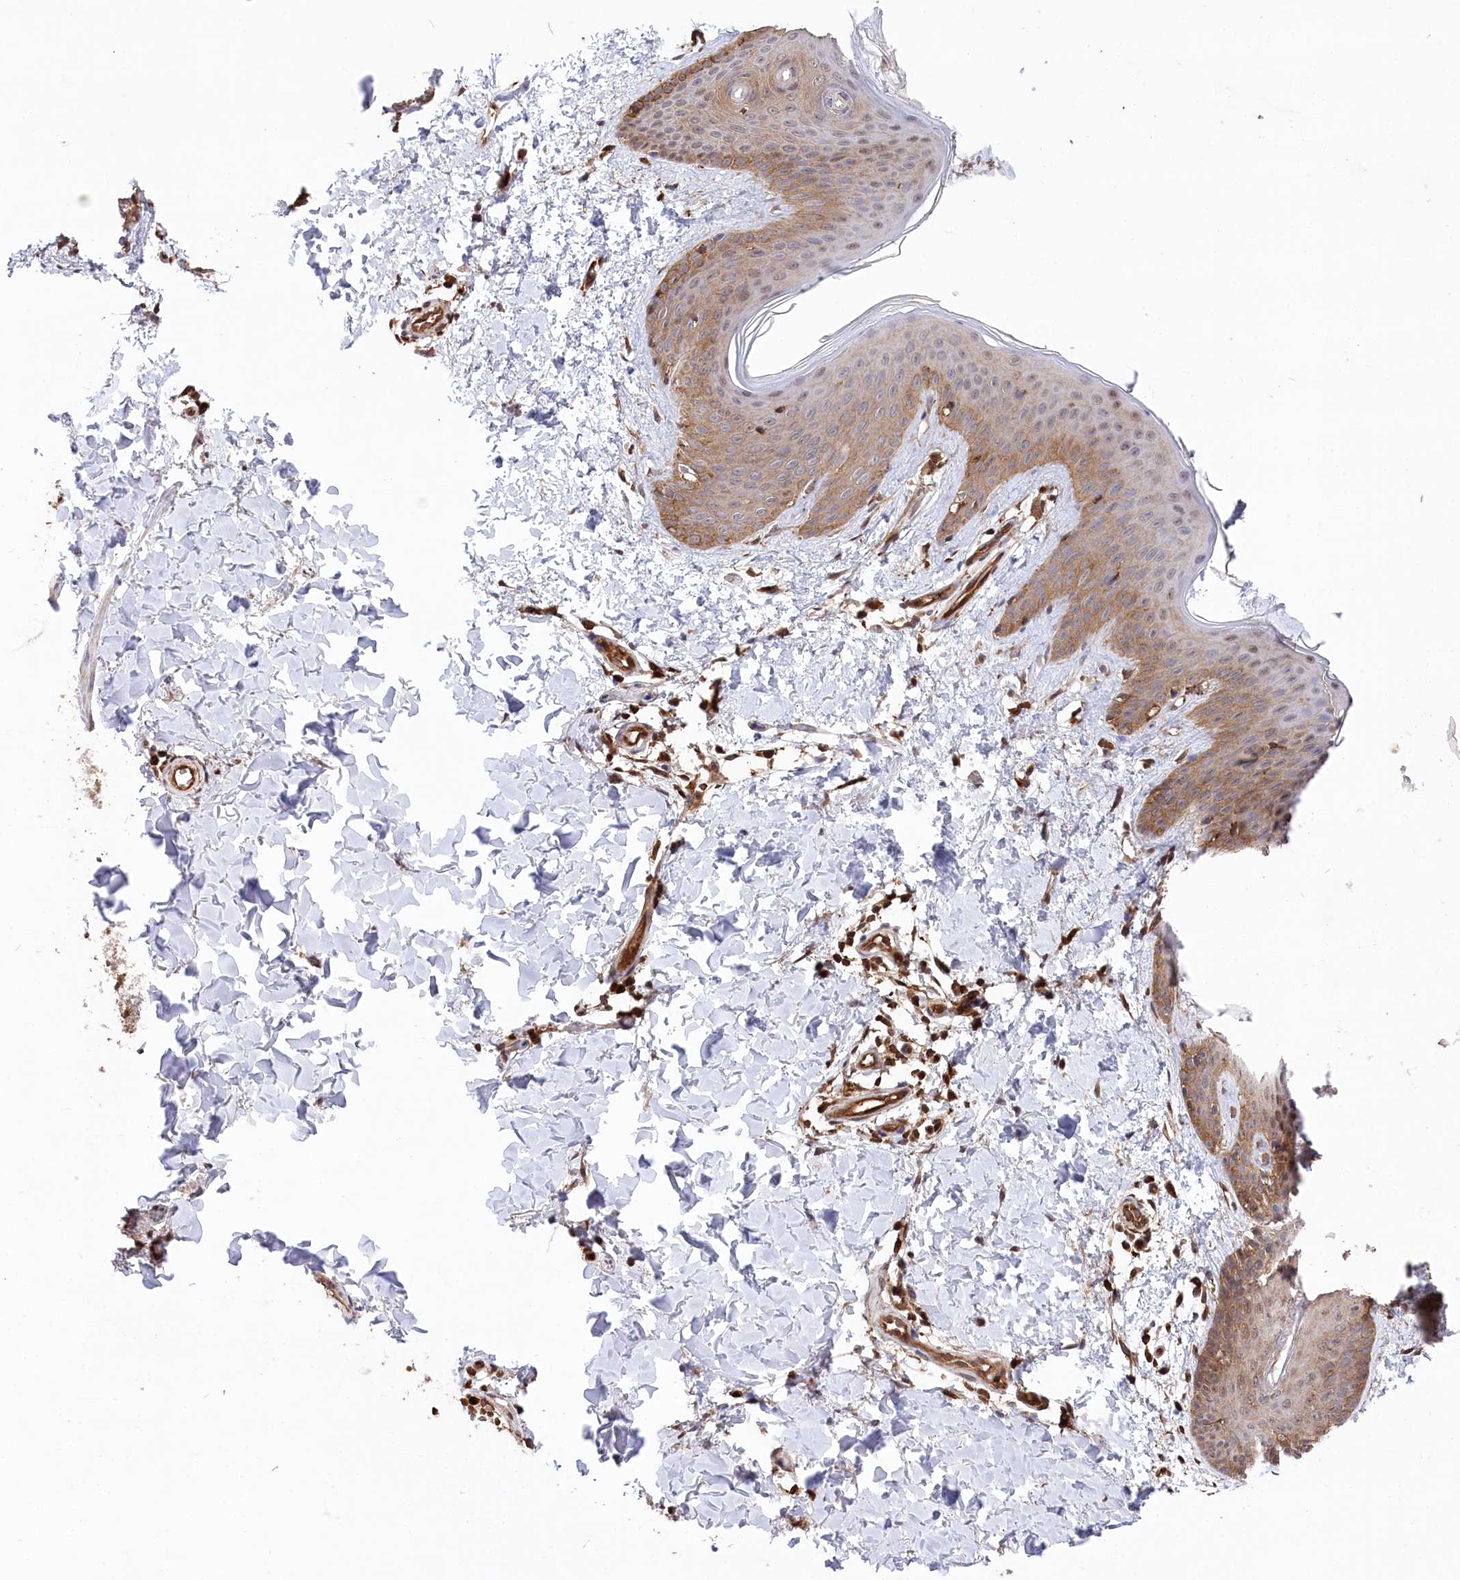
{"staining": {"intensity": "strong", "quantity": ">75%", "location": "cytoplasmic/membranous,nuclear"}, "tissue": "skin", "cell_type": "Fibroblasts", "image_type": "normal", "snomed": [{"axis": "morphology", "description": "Normal tissue, NOS"}, {"axis": "topography", "description": "Skin"}], "caption": "Protein expression analysis of unremarkable human skin reveals strong cytoplasmic/membranous,nuclear staining in about >75% of fibroblasts.", "gene": "LSG1", "patient": {"sex": "male", "age": 36}}